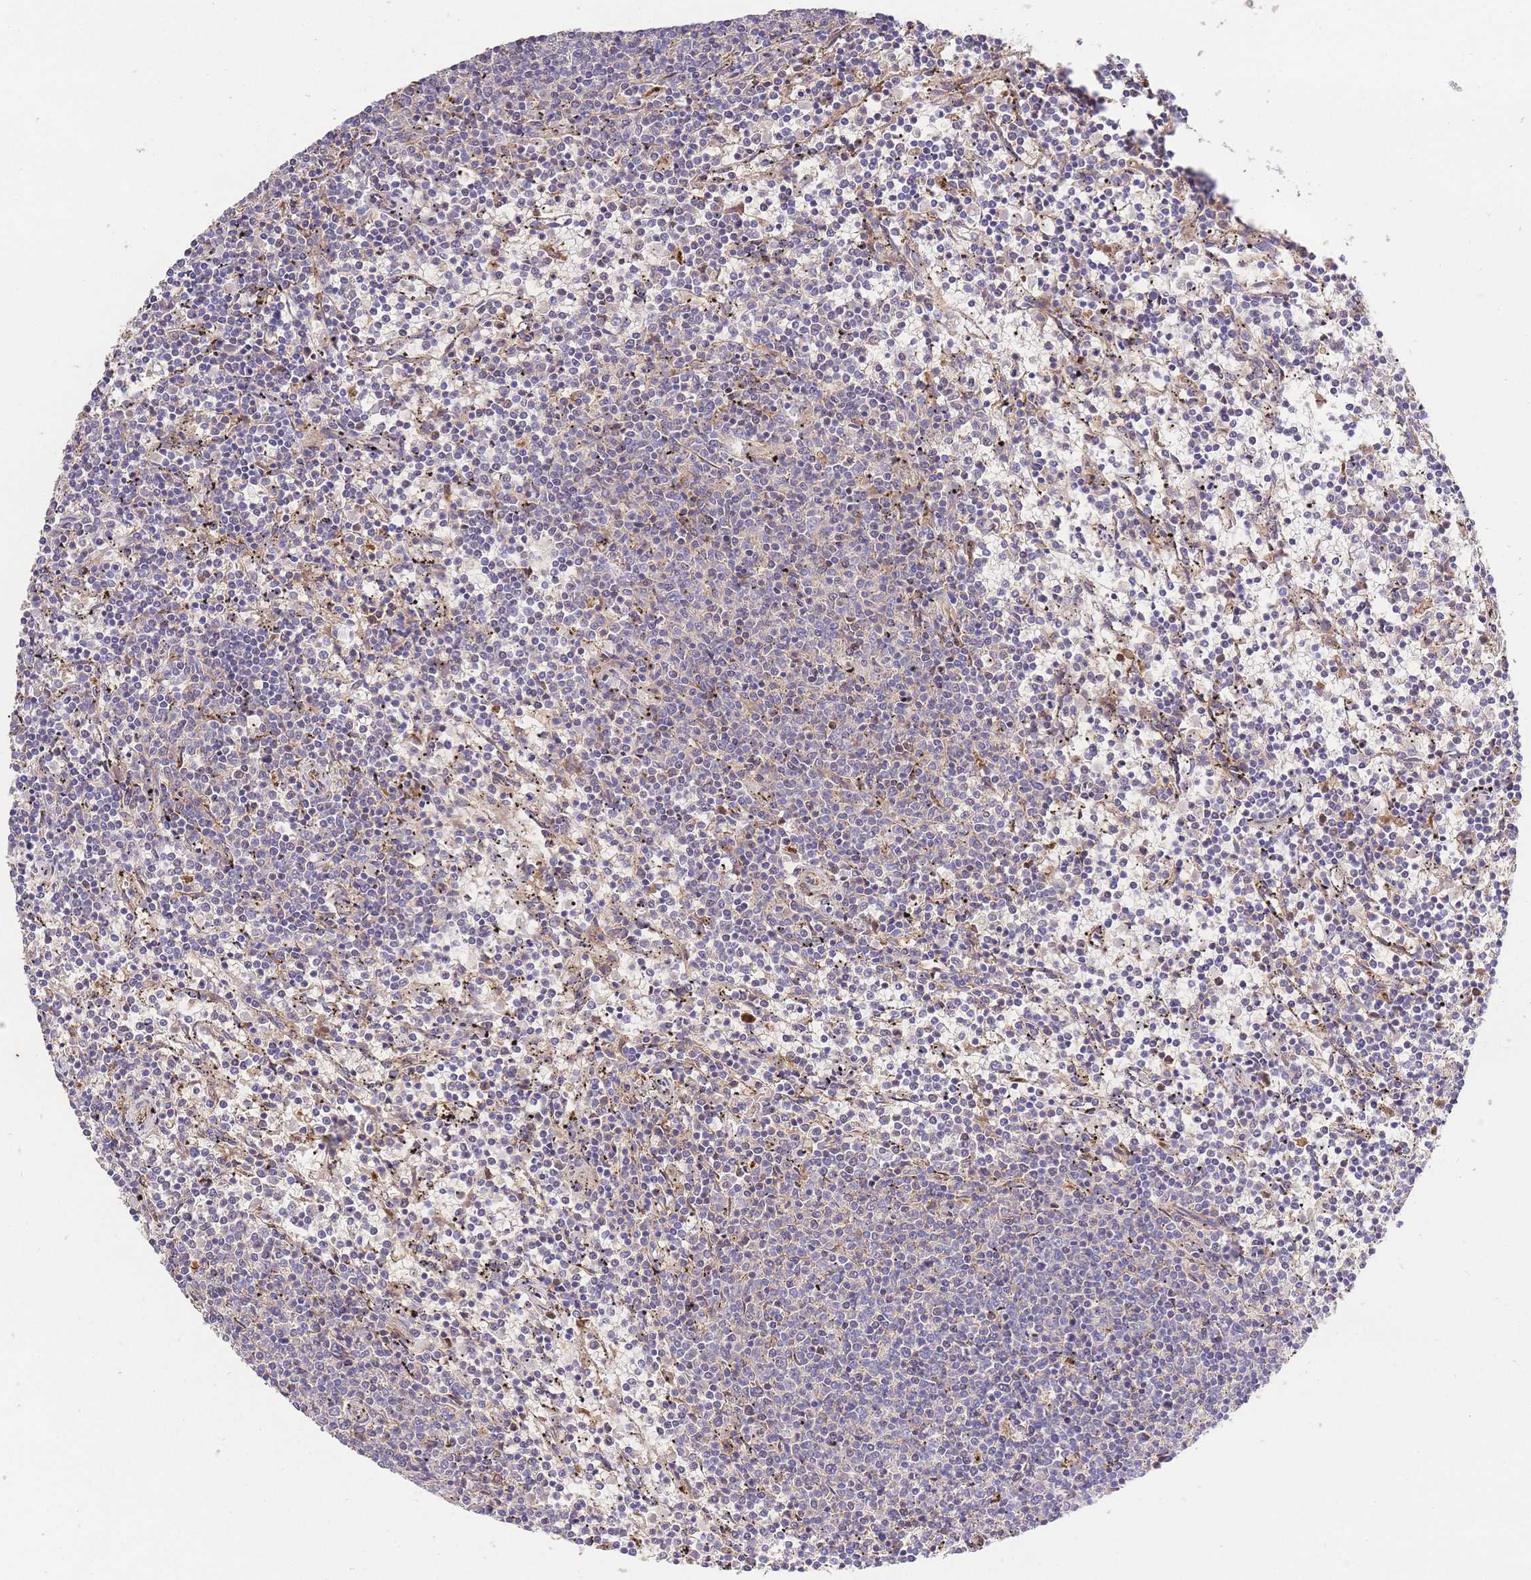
{"staining": {"intensity": "negative", "quantity": "none", "location": "none"}, "tissue": "lymphoma", "cell_type": "Tumor cells", "image_type": "cancer", "snomed": [{"axis": "morphology", "description": "Malignant lymphoma, non-Hodgkin's type, Low grade"}, {"axis": "topography", "description": "Spleen"}], "caption": "An immunohistochemistry (IHC) micrograph of lymphoma is shown. There is no staining in tumor cells of lymphoma.", "gene": "INSYN2B", "patient": {"sex": "female", "age": 50}}